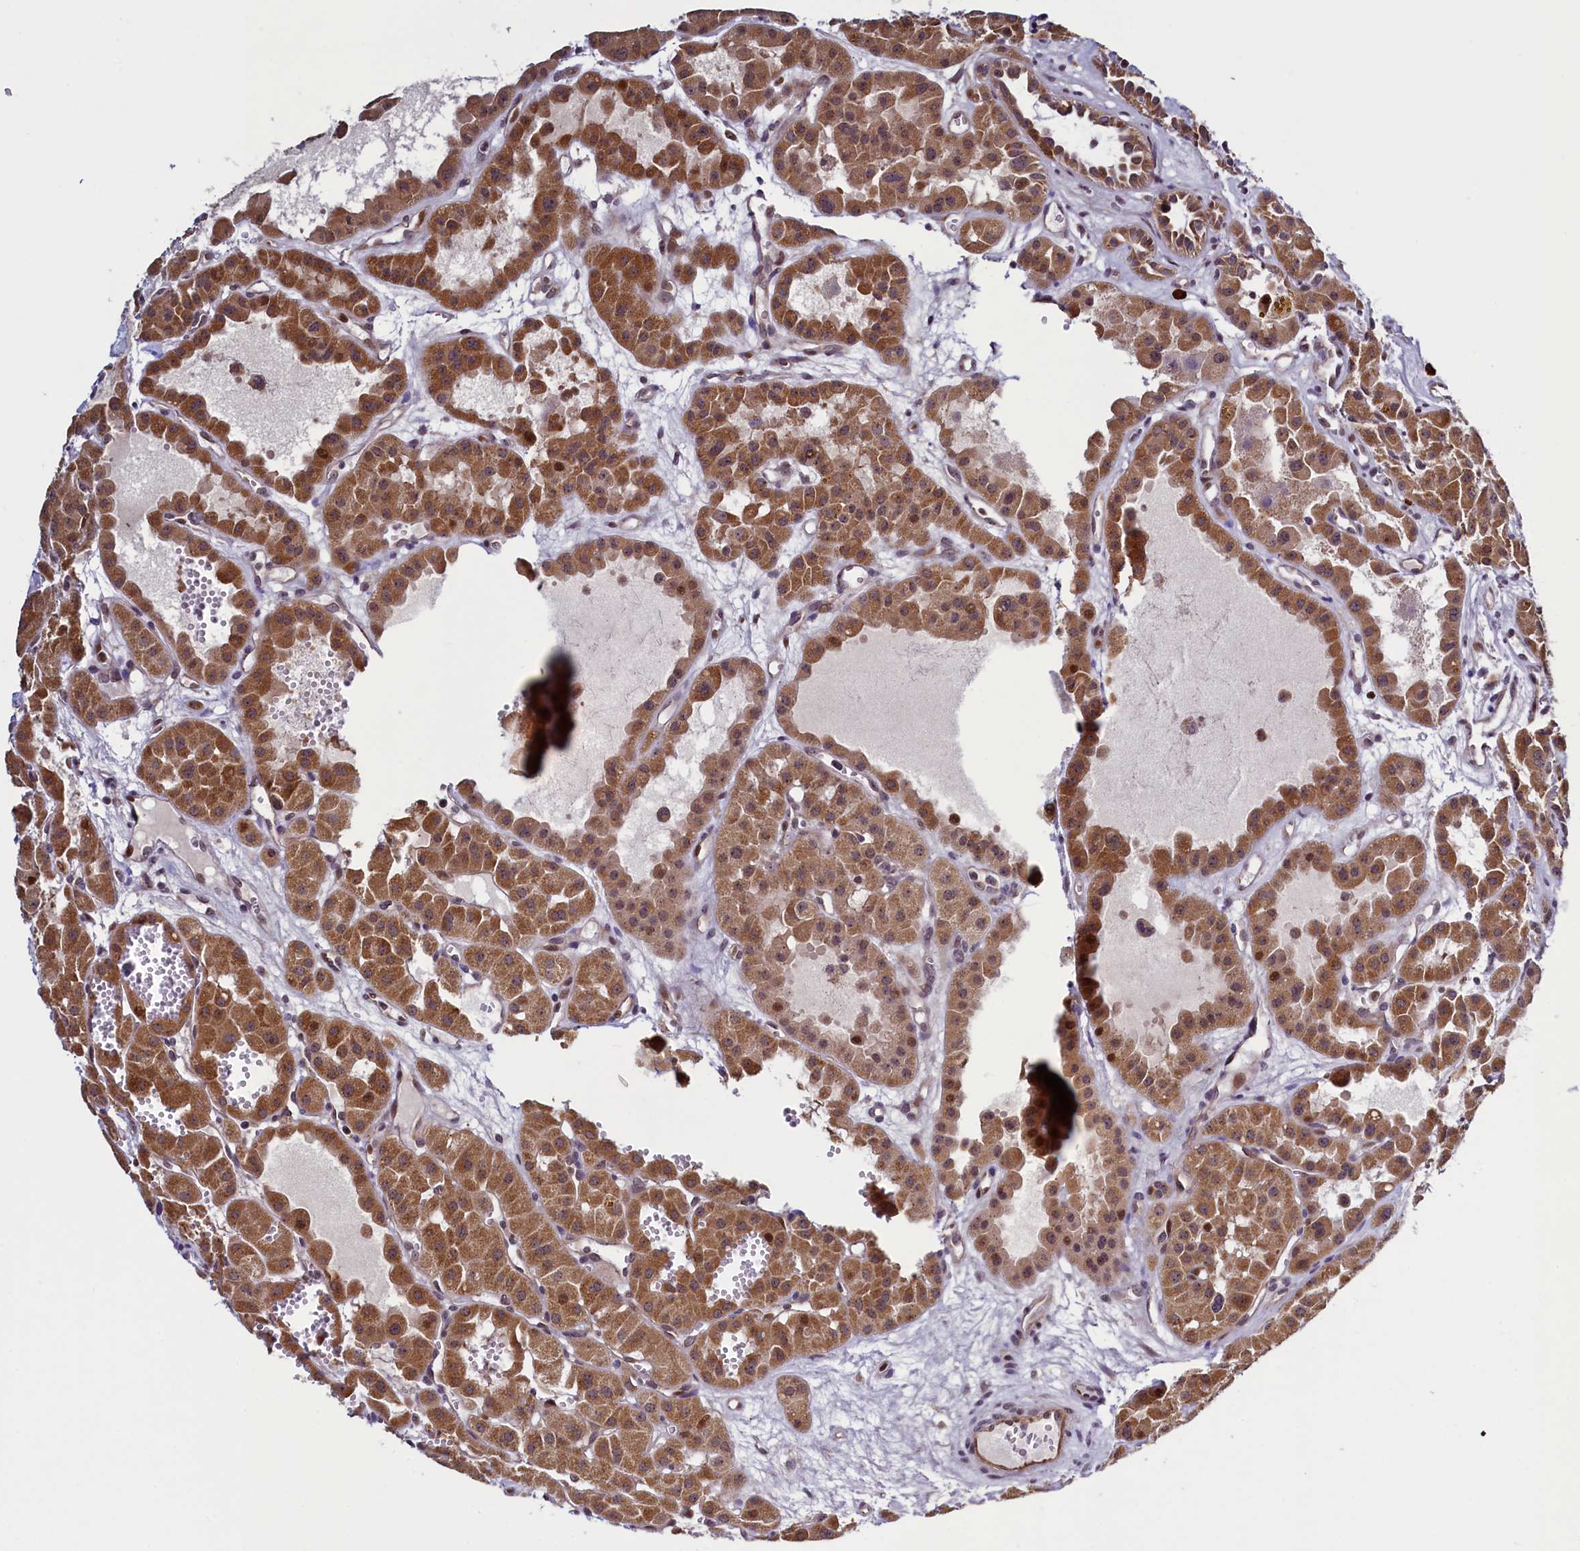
{"staining": {"intensity": "moderate", "quantity": ">75%", "location": "cytoplasmic/membranous,nuclear"}, "tissue": "renal cancer", "cell_type": "Tumor cells", "image_type": "cancer", "snomed": [{"axis": "morphology", "description": "Carcinoma, NOS"}, {"axis": "topography", "description": "Kidney"}], "caption": "Immunohistochemistry (IHC) photomicrograph of neoplastic tissue: human renal cancer (carcinoma) stained using immunohistochemistry reveals medium levels of moderate protein expression localized specifically in the cytoplasmic/membranous and nuclear of tumor cells, appearing as a cytoplasmic/membranous and nuclear brown color.", "gene": "RBFA", "patient": {"sex": "female", "age": 75}}